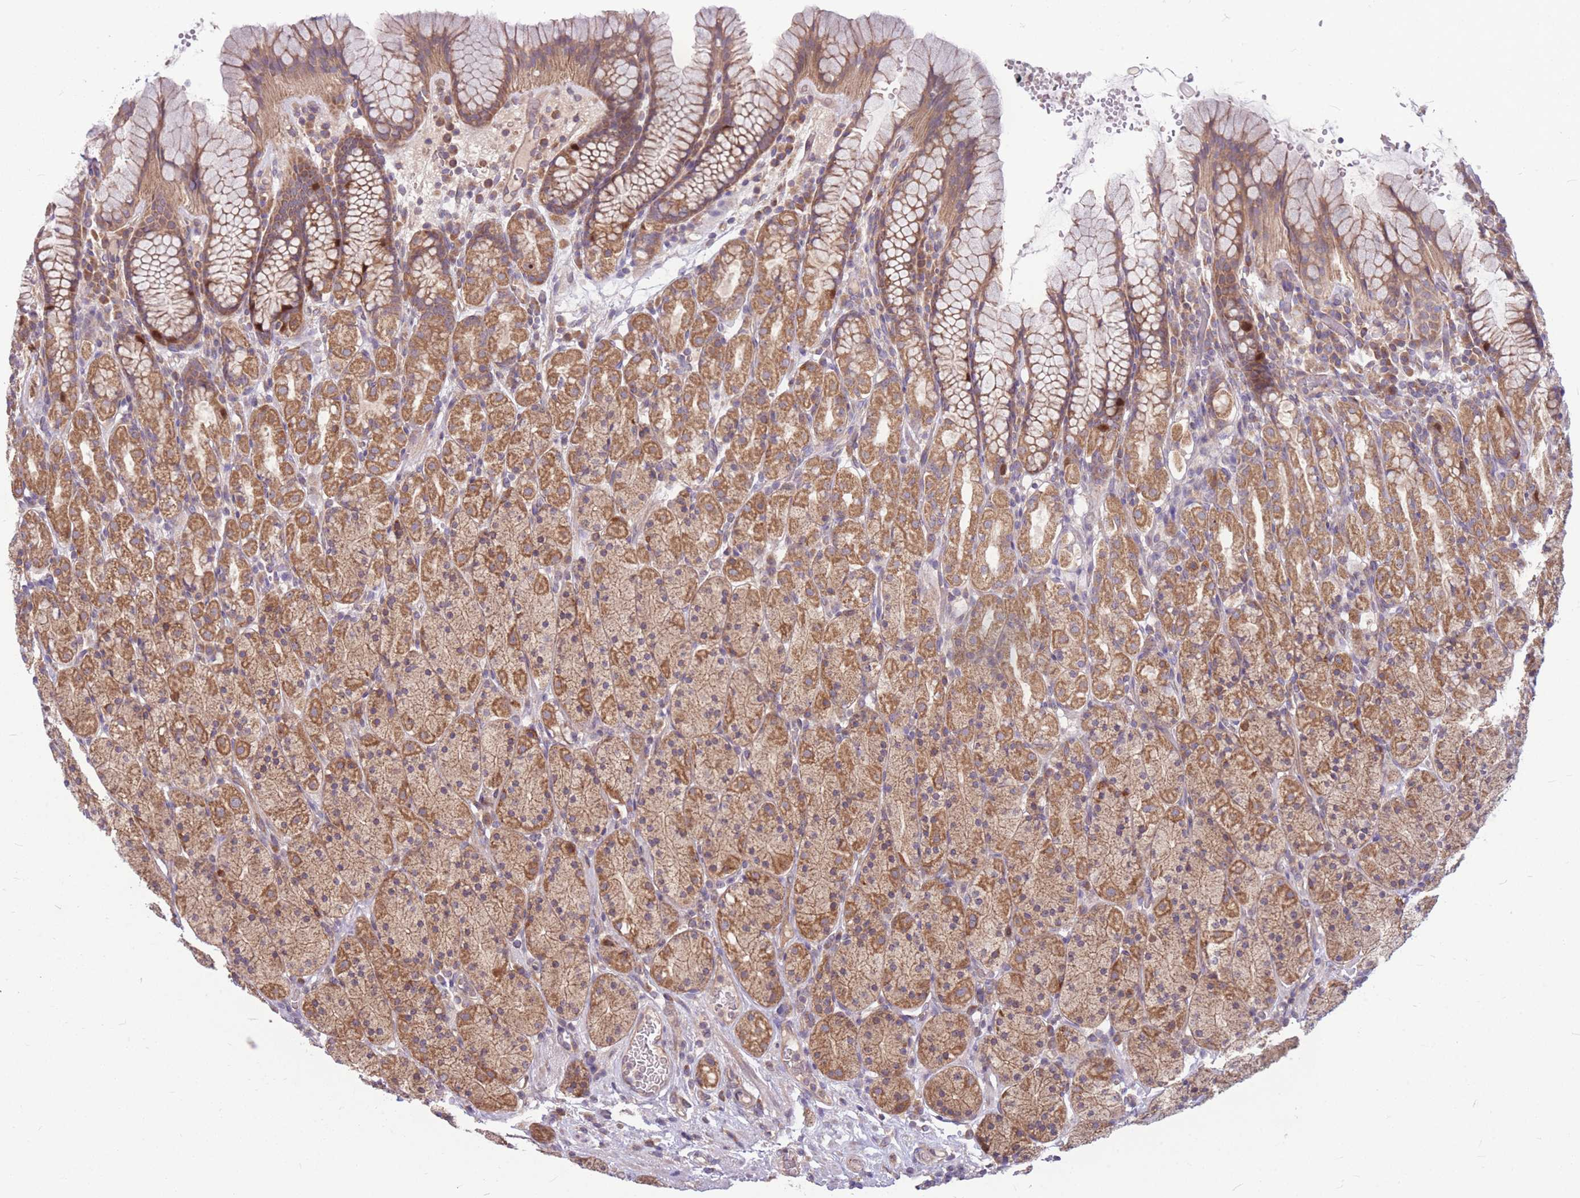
{"staining": {"intensity": "moderate", "quantity": ">75%", "location": "cytoplasmic/membranous,nuclear"}, "tissue": "stomach", "cell_type": "Glandular cells", "image_type": "normal", "snomed": [{"axis": "morphology", "description": "Normal tissue, NOS"}, {"axis": "topography", "description": "Stomach, upper"}, {"axis": "topography", "description": "Stomach"}], "caption": "Immunohistochemical staining of unremarkable human stomach demonstrates moderate cytoplasmic/membranous,nuclear protein positivity in approximately >75% of glandular cells.", "gene": "GMNN", "patient": {"sex": "male", "age": 62}}